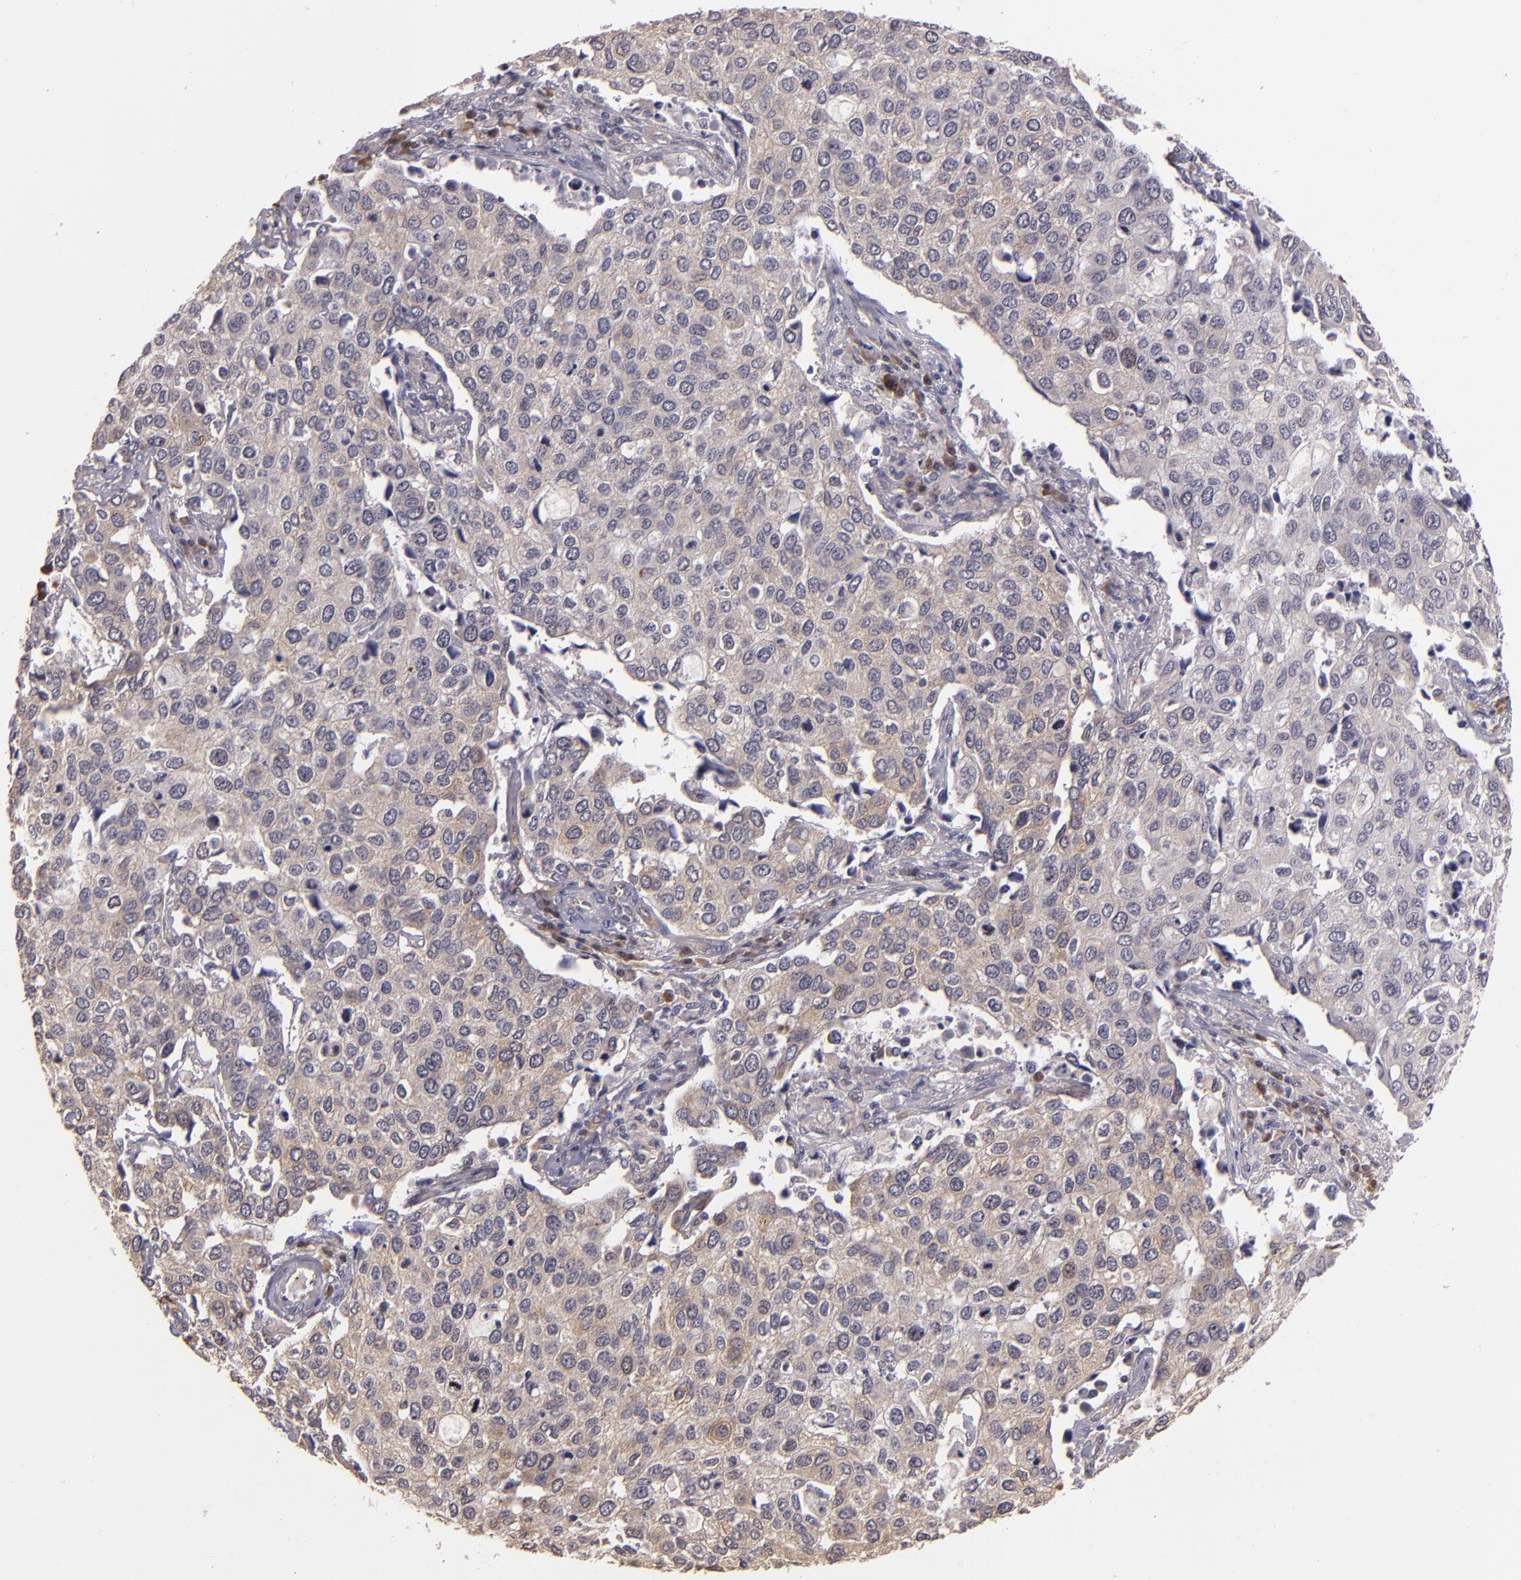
{"staining": {"intensity": "weak", "quantity": "<25%", "location": "cytoplasmic/membranous"}, "tissue": "cervical cancer", "cell_type": "Tumor cells", "image_type": "cancer", "snomed": [{"axis": "morphology", "description": "Squamous cell carcinoma, NOS"}, {"axis": "topography", "description": "Cervix"}], "caption": "Protein analysis of squamous cell carcinoma (cervical) demonstrates no significant positivity in tumor cells.", "gene": "SYTL4", "patient": {"sex": "female", "age": 54}}